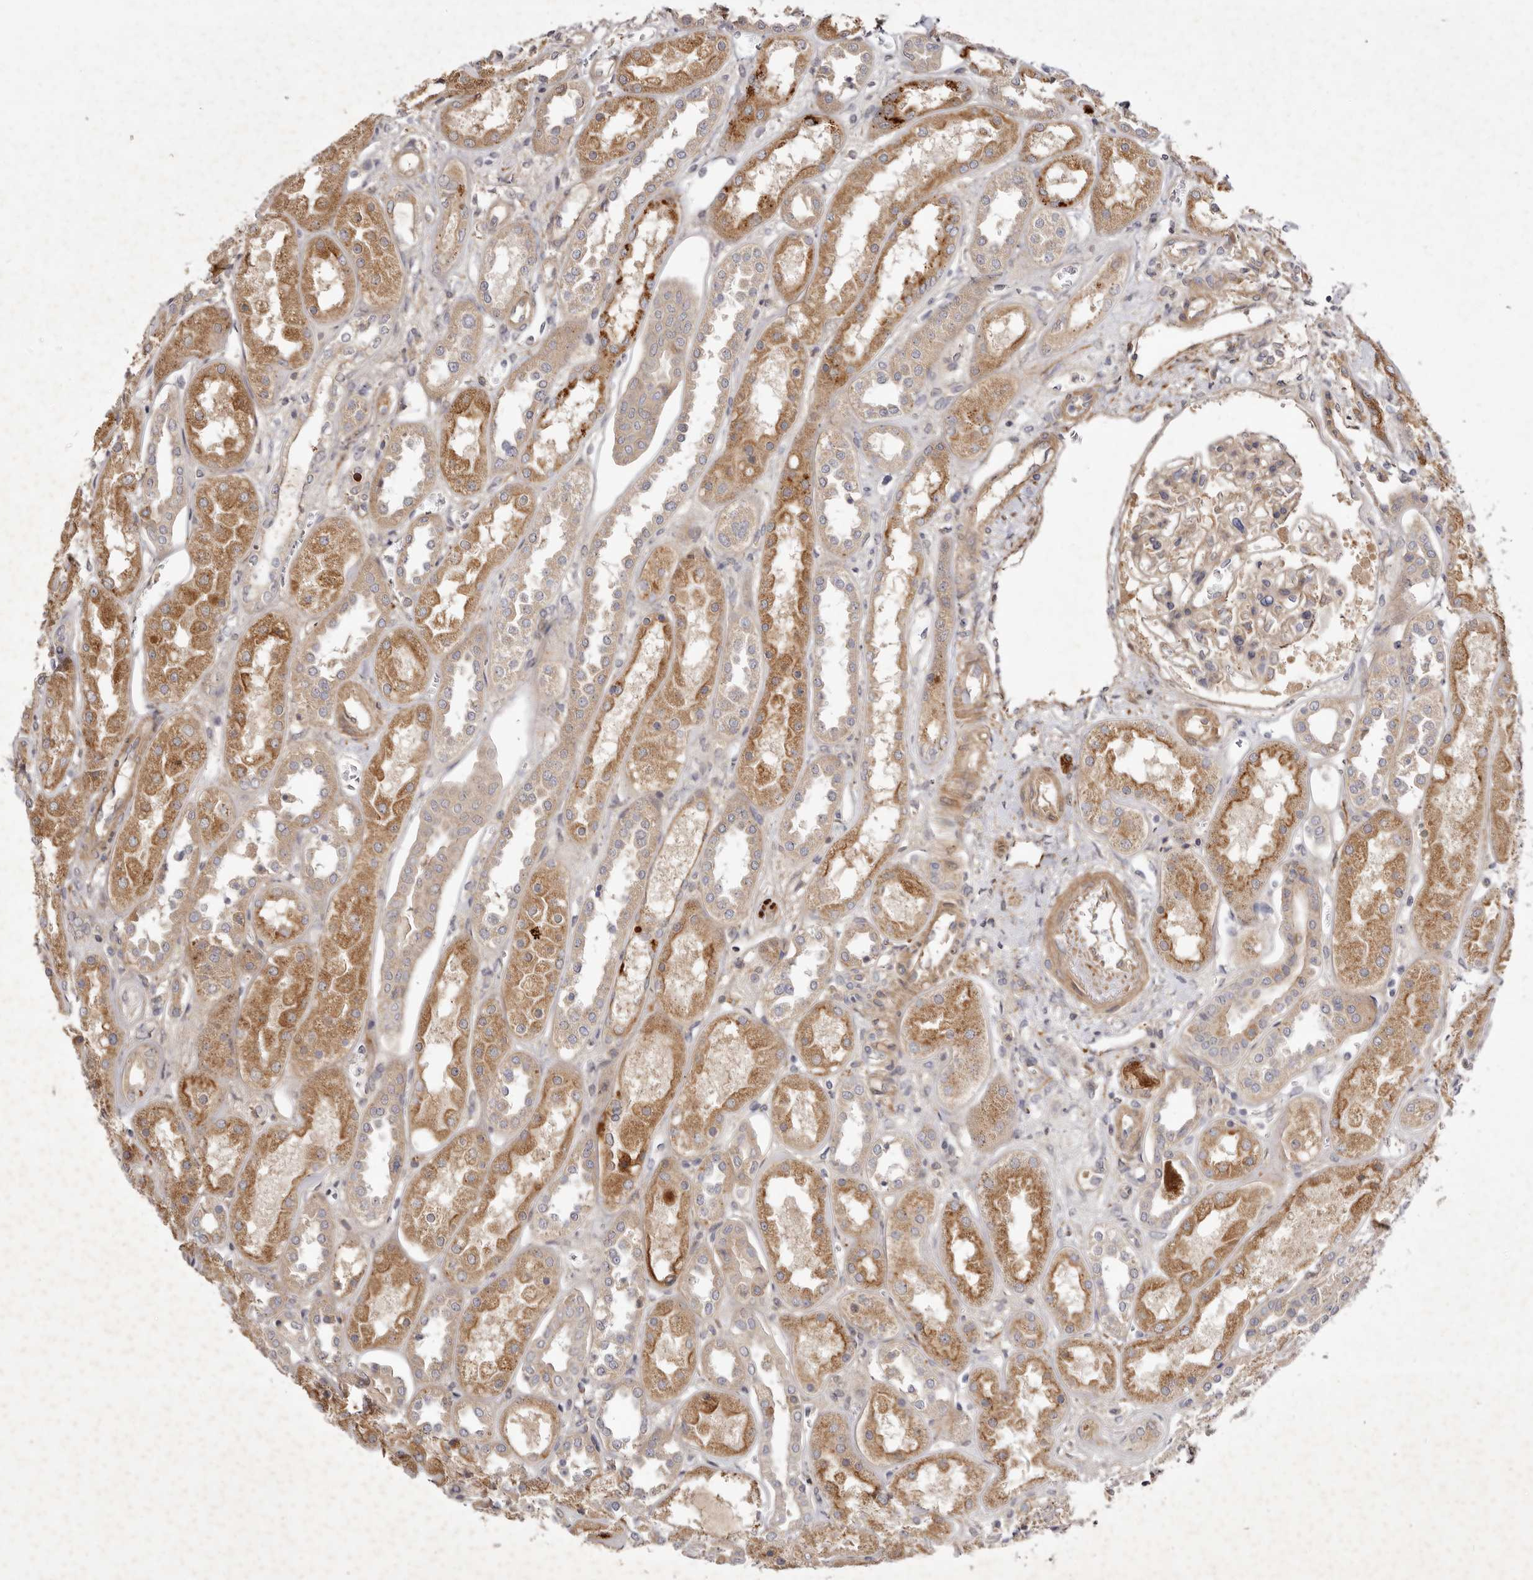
{"staining": {"intensity": "weak", "quantity": ">75%", "location": "cytoplasmic/membranous"}, "tissue": "kidney", "cell_type": "Cells in glomeruli", "image_type": "normal", "snomed": [{"axis": "morphology", "description": "Normal tissue, NOS"}, {"axis": "topography", "description": "Kidney"}], "caption": "Immunohistochemistry (IHC) of unremarkable kidney displays low levels of weak cytoplasmic/membranous positivity in about >75% of cells in glomeruli.", "gene": "ADAMTS9", "patient": {"sex": "male", "age": 70}}